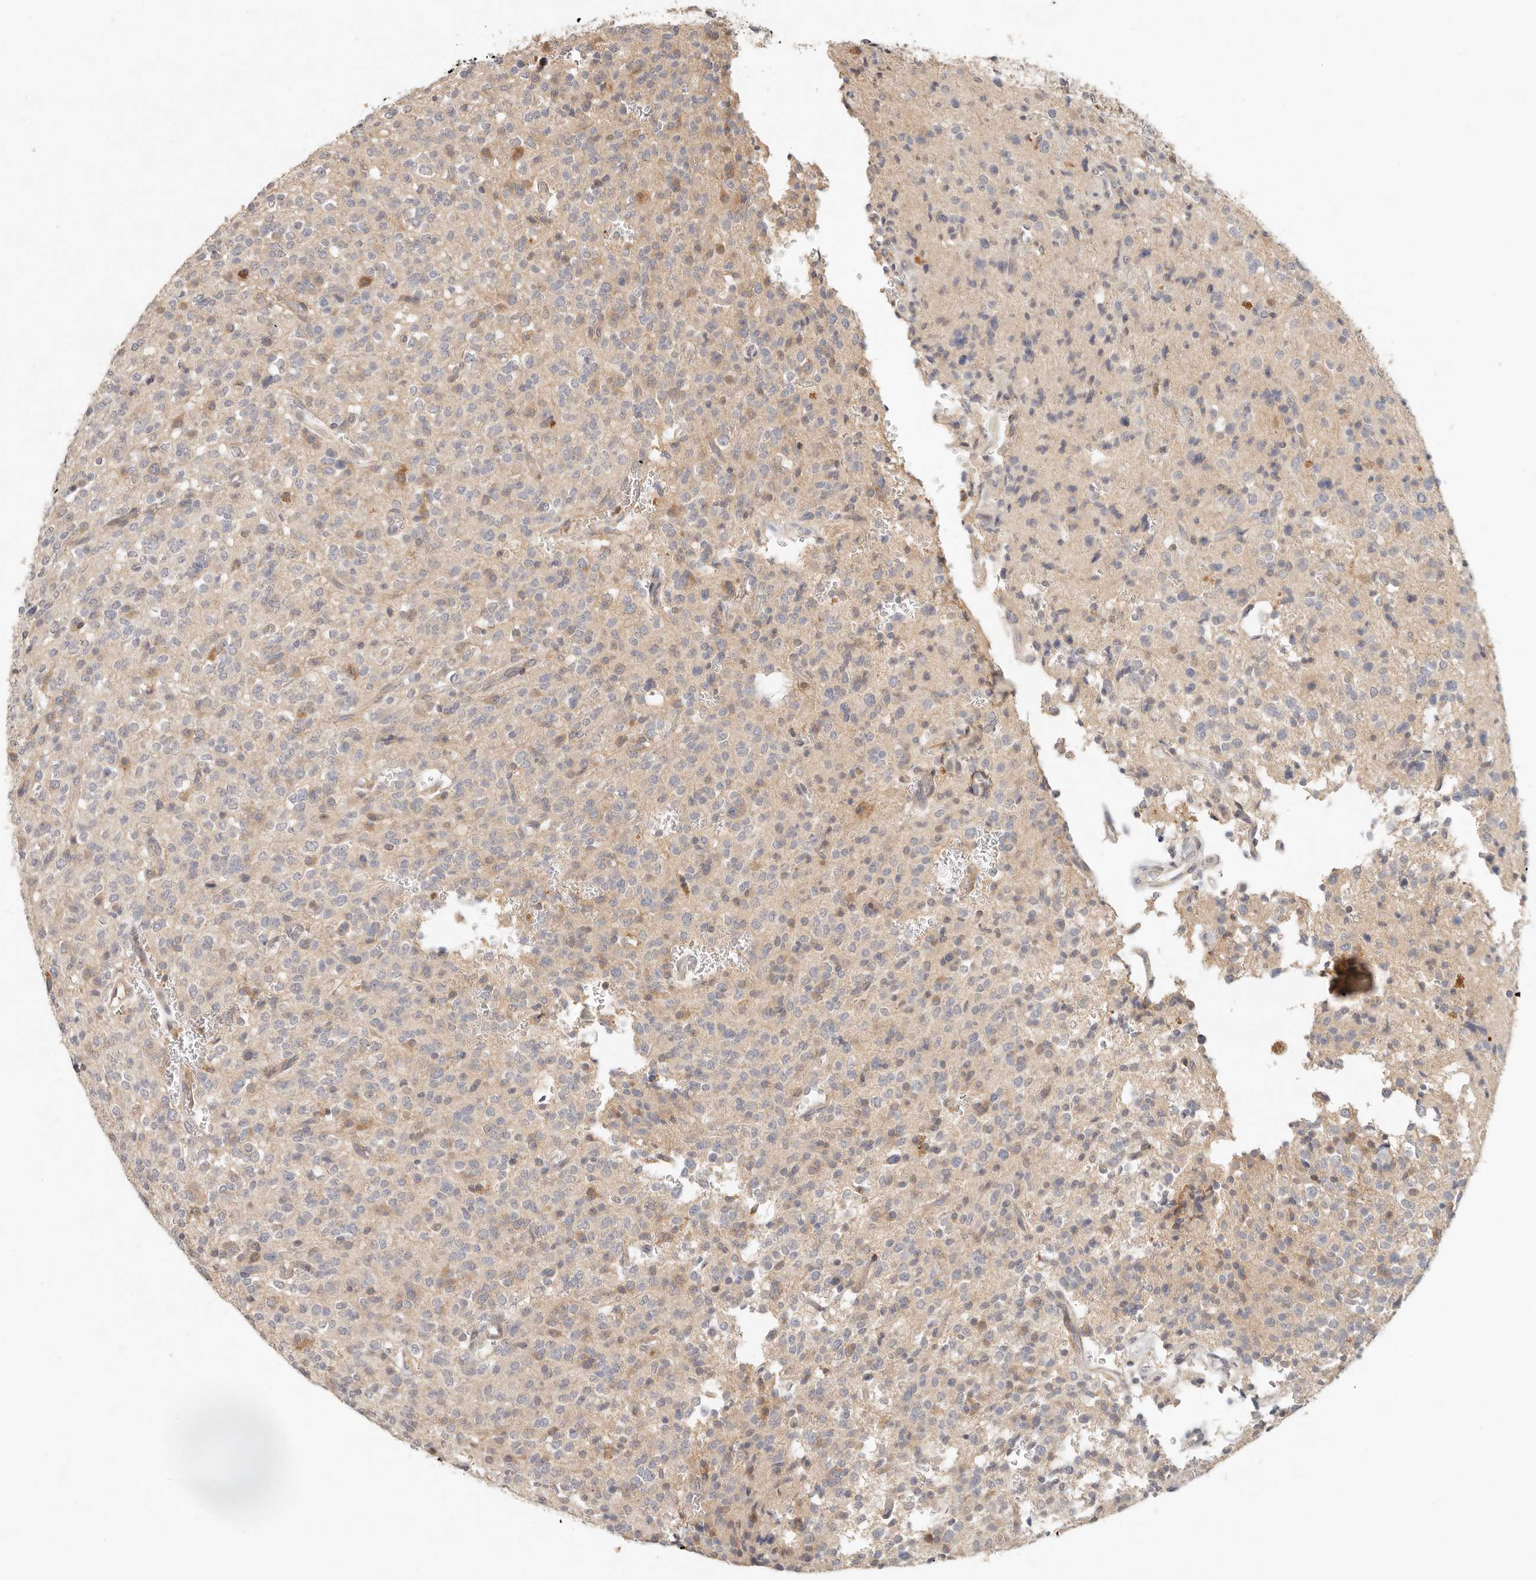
{"staining": {"intensity": "negative", "quantity": "none", "location": "none"}, "tissue": "glioma", "cell_type": "Tumor cells", "image_type": "cancer", "snomed": [{"axis": "morphology", "description": "Glioma, malignant, High grade"}, {"axis": "topography", "description": "Brain"}], "caption": "A micrograph of human malignant glioma (high-grade) is negative for staining in tumor cells.", "gene": "ARHGEF10L", "patient": {"sex": "male", "age": 34}}